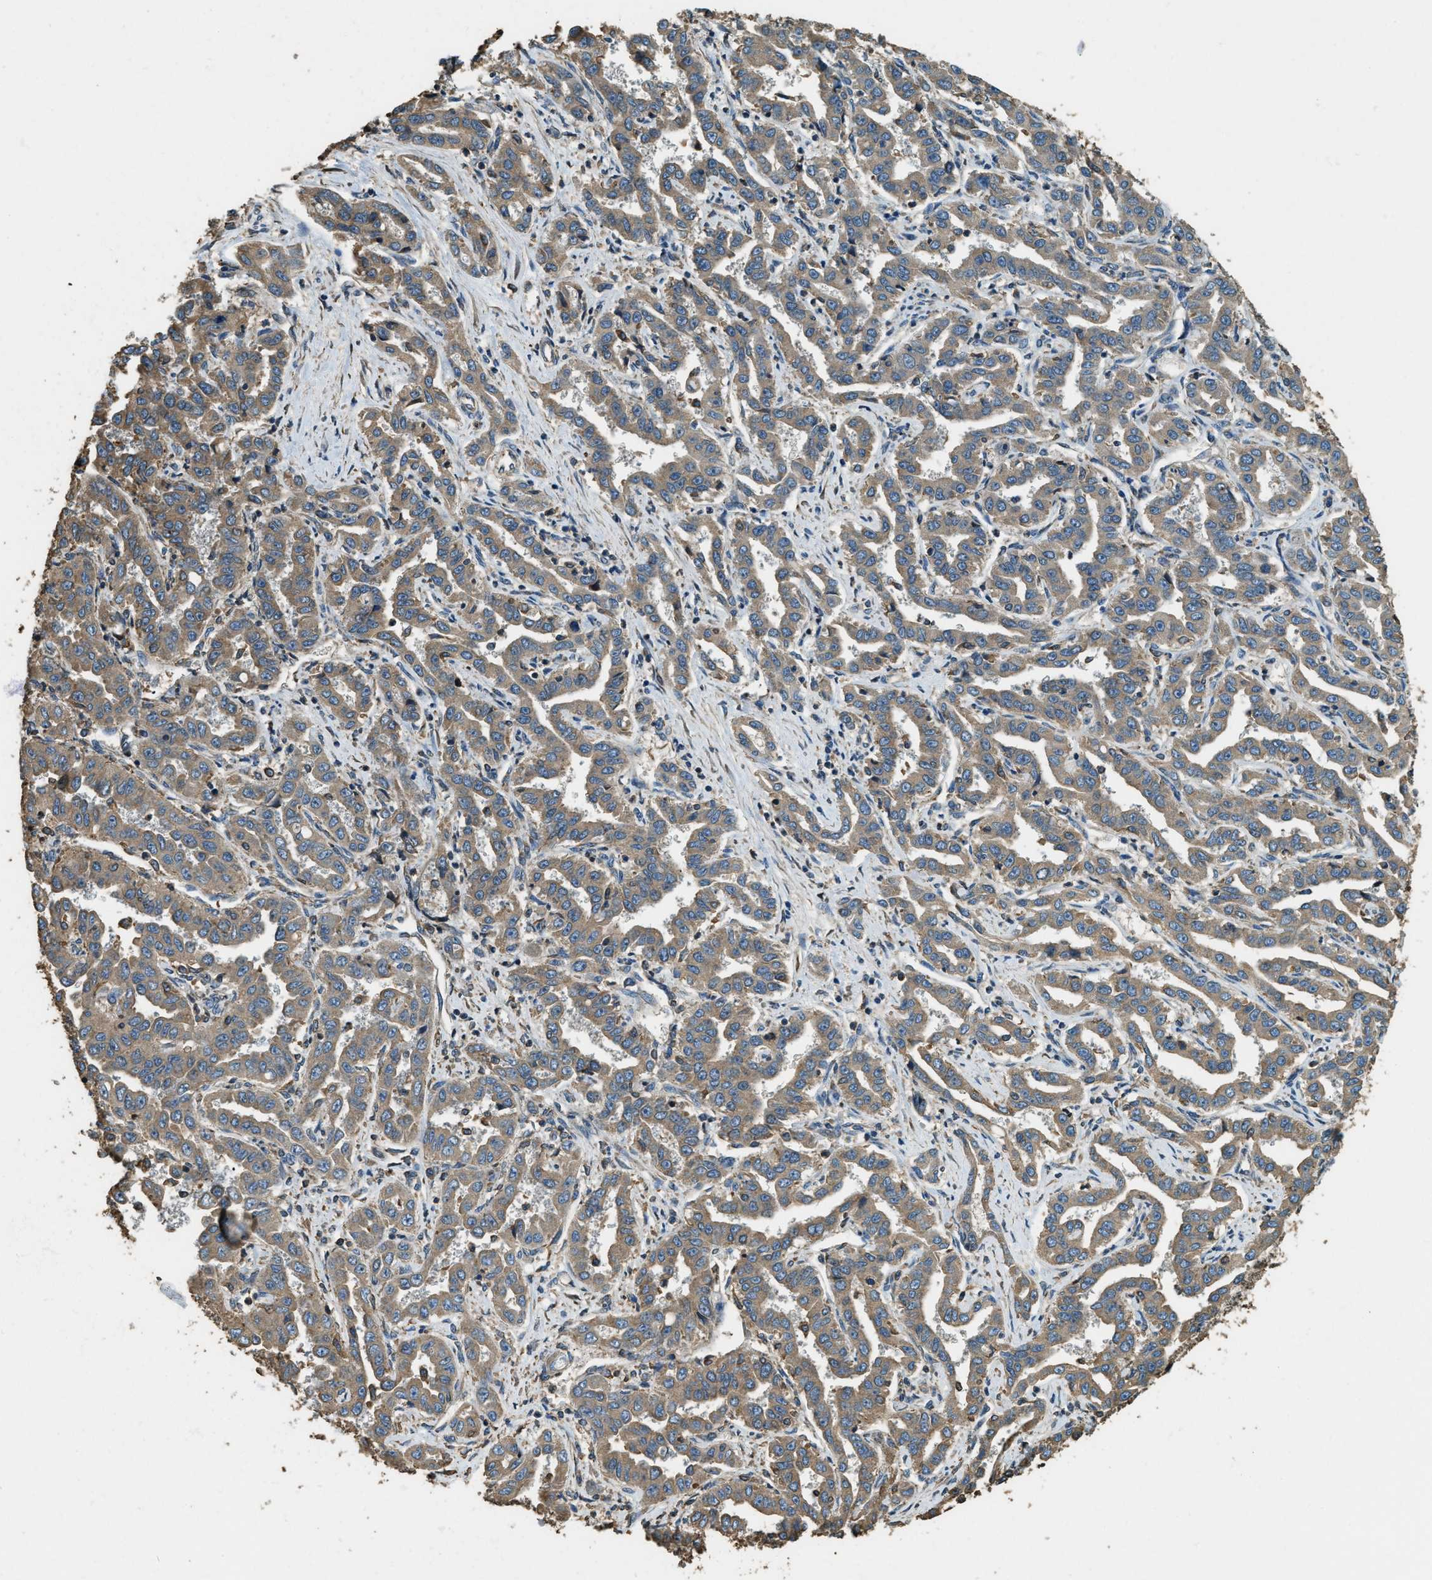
{"staining": {"intensity": "moderate", "quantity": ">75%", "location": "cytoplasmic/membranous"}, "tissue": "liver cancer", "cell_type": "Tumor cells", "image_type": "cancer", "snomed": [{"axis": "morphology", "description": "Cholangiocarcinoma"}, {"axis": "topography", "description": "Liver"}], "caption": "DAB (3,3'-diaminobenzidine) immunohistochemical staining of liver cholangiocarcinoma demonstrates moderate cytoplasmic/membranous protein expression in approximately >75% of tumor cells.", "gene": "ERGIC1", "patient": {"sex": "male", "age": 59}}